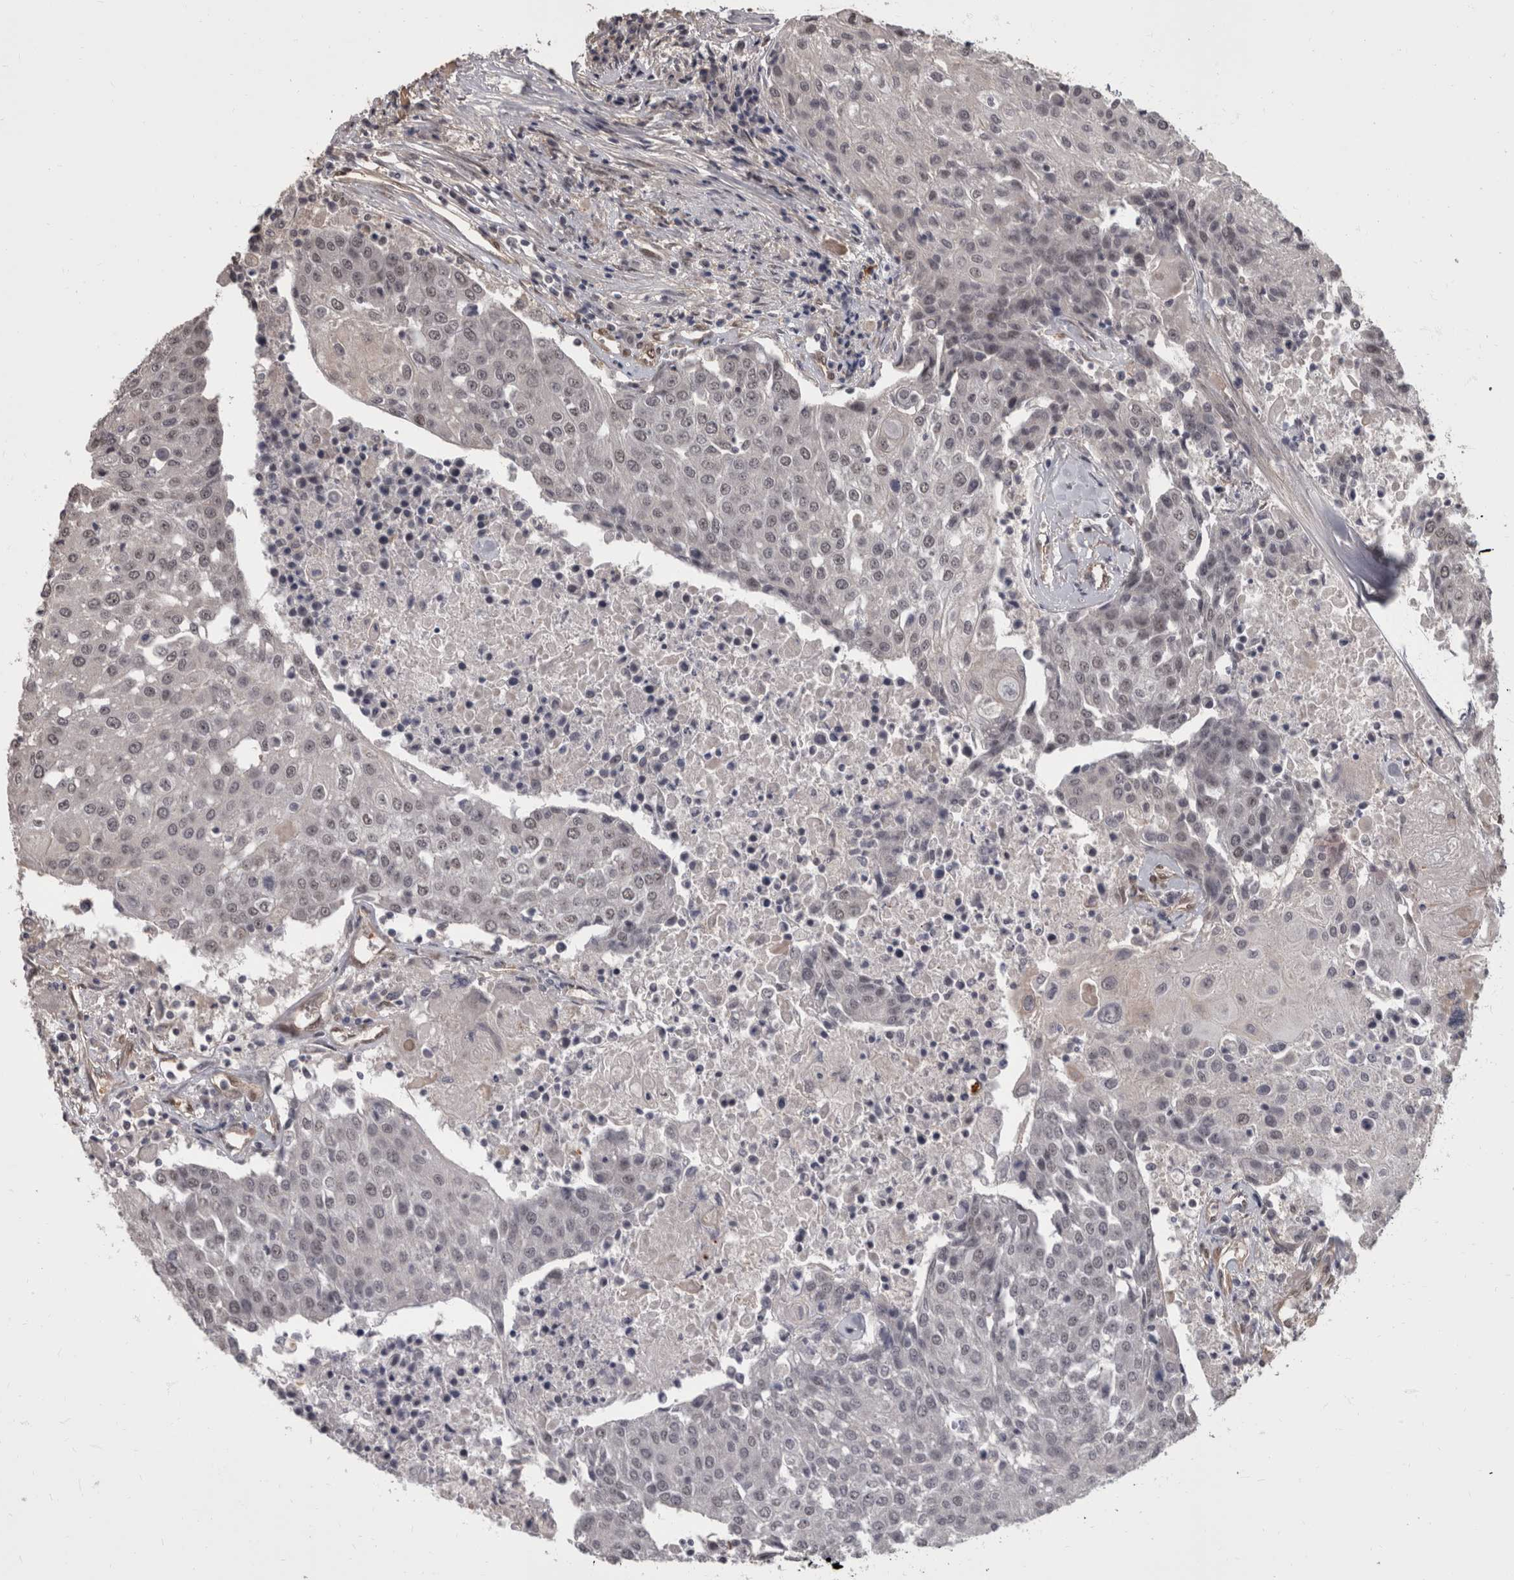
{"staining": {"intensity": "negative", "quantity": "none", "location": "none"}, "tissue": "urothelial cancer", "cell_type": "Tumor cells", "image_type": "cancer", "snomed": [{"axis": "morphology", "description": "Urothelial carcinoma, High grade"}, {"axis": "topography", "description": "Urinary bladder"}], "caption": "Immunohistochemistry image of urothelial cancer stained for a protein (brown), which demonstrates no staining in tumor cells.", "gene": "AKT3", "patient": {"sex": "female", "age": 85}}